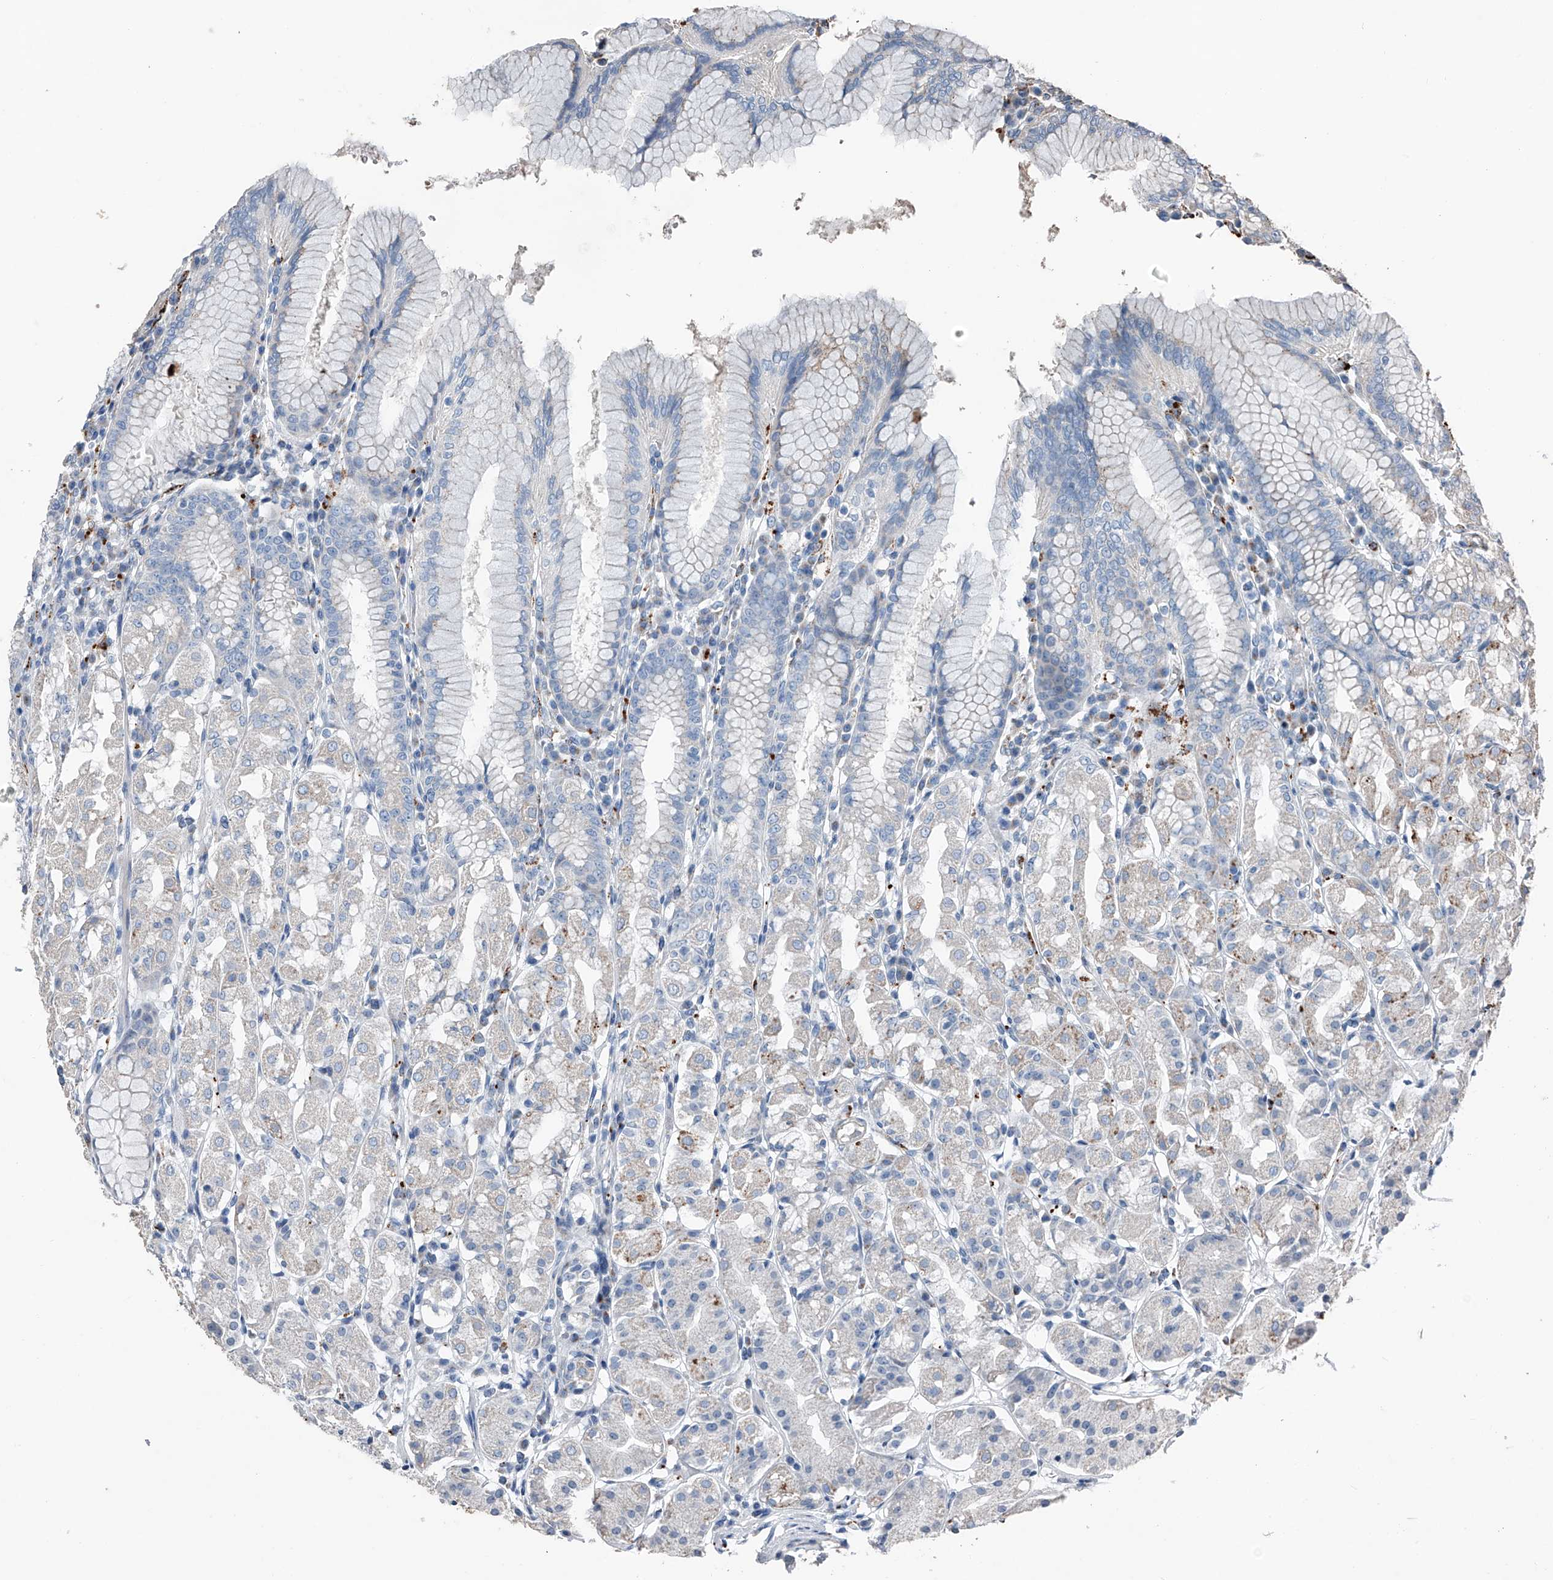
{"staining": {"intensity": "negative", "quantity": "none", "location": "none"}, "tissue": "stomach", "cell_type": "Glandular cells", "image_type": "normal", "snomed": [{"axis": "morphology", "description": "Normal tissue, NOS"}, {"axis": "topography", "description": "Stomach"}, {"axis": "topography", "description": "Stomach, lower"}], "caption": "Protein analysis of unremarkable stomach shows no significant staining in glandular cells.", "gene": "ZNF772", "patient": {"sex": "female", "age": 56}}